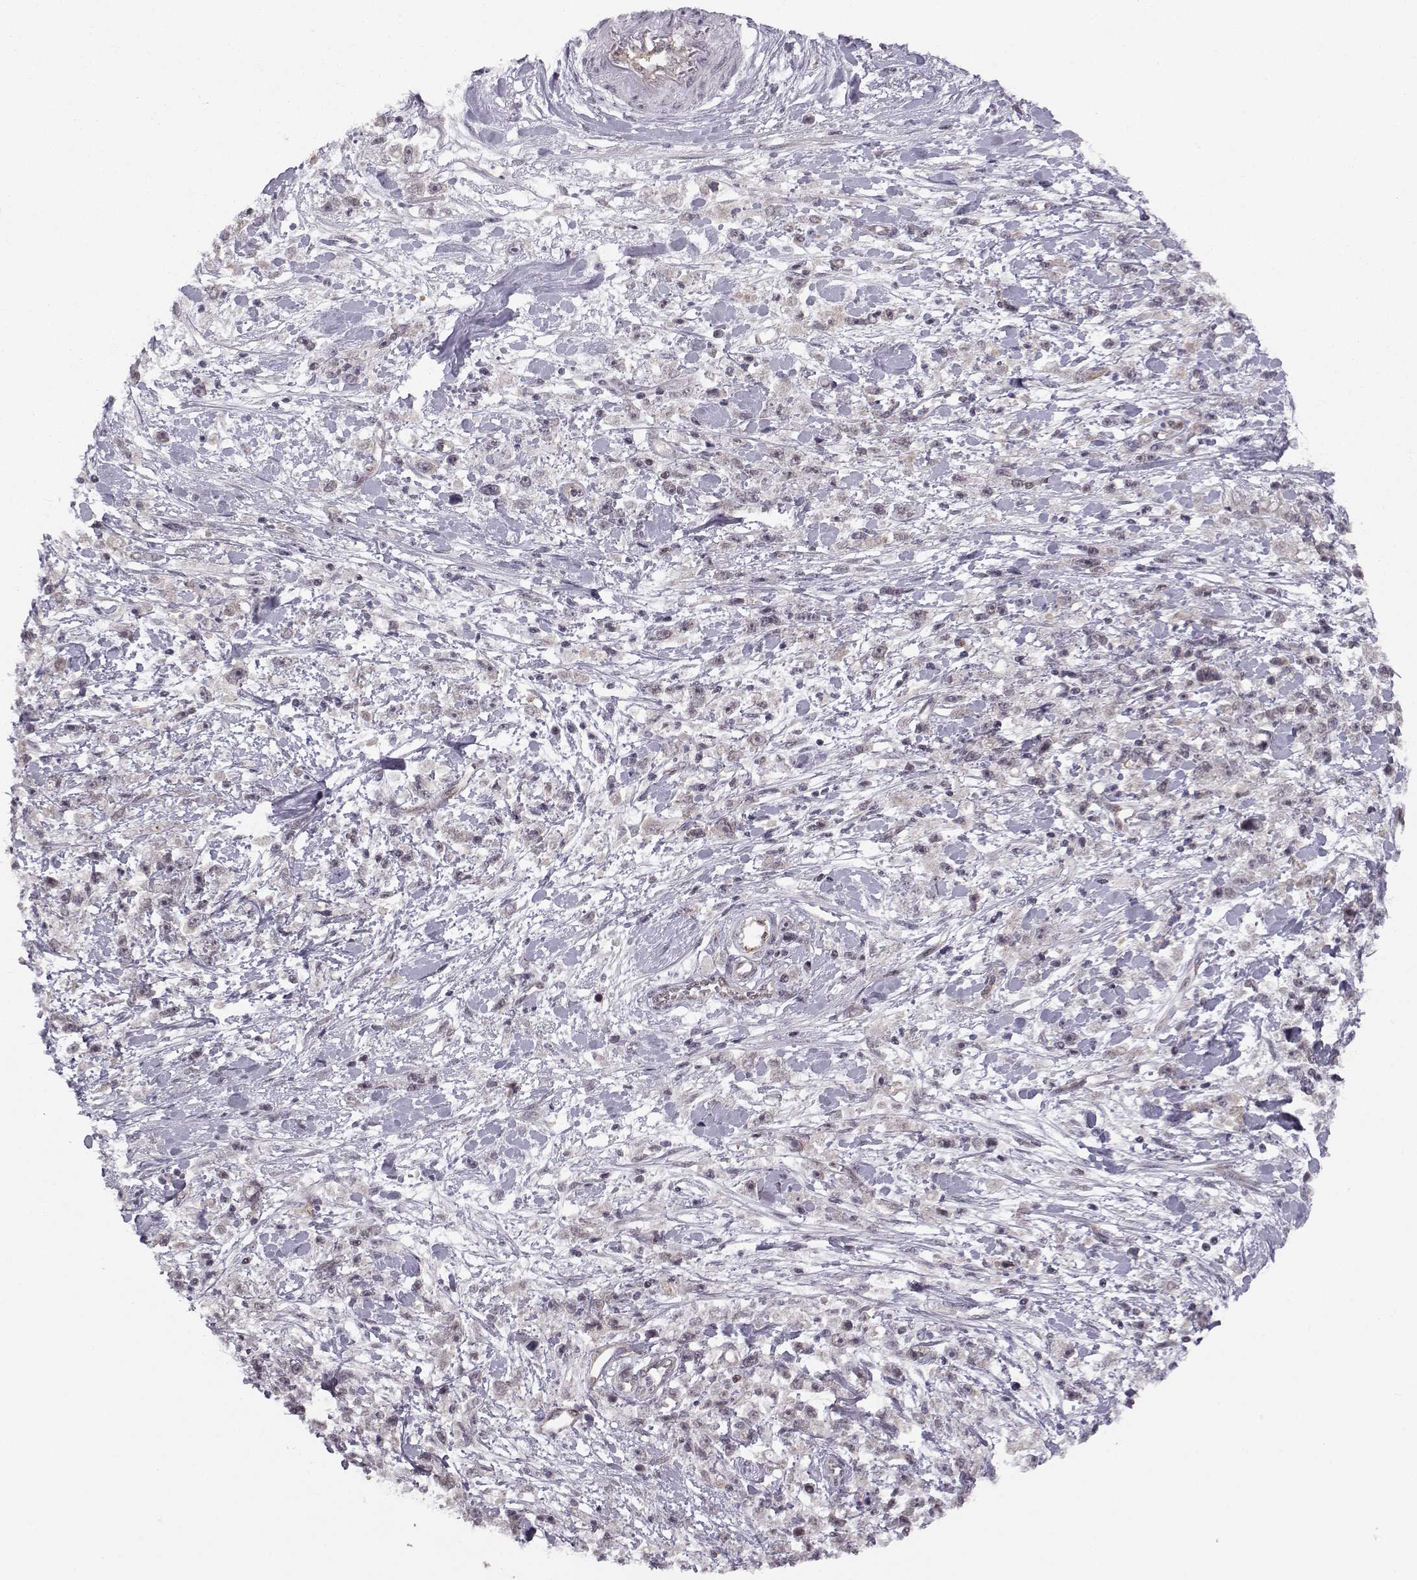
{"staining": {"intensity": "weak", "quantity": "<25%", "location": "cytoplasmic/membranous"}, "tissue": "stomach cancer", "cell_type": "Tumor cells", "image_type": "cancer", "snomed": [{"axis": "morphology", "description": "Adenocarcinoma, NOS"}, {"axis": "topography", "description": "Stomach"}], "caption": "There is no significant staining in tumor cells of stomach cancer.", "gene": "KIF13B", "patient": {"sex": "female", "age": 59}}